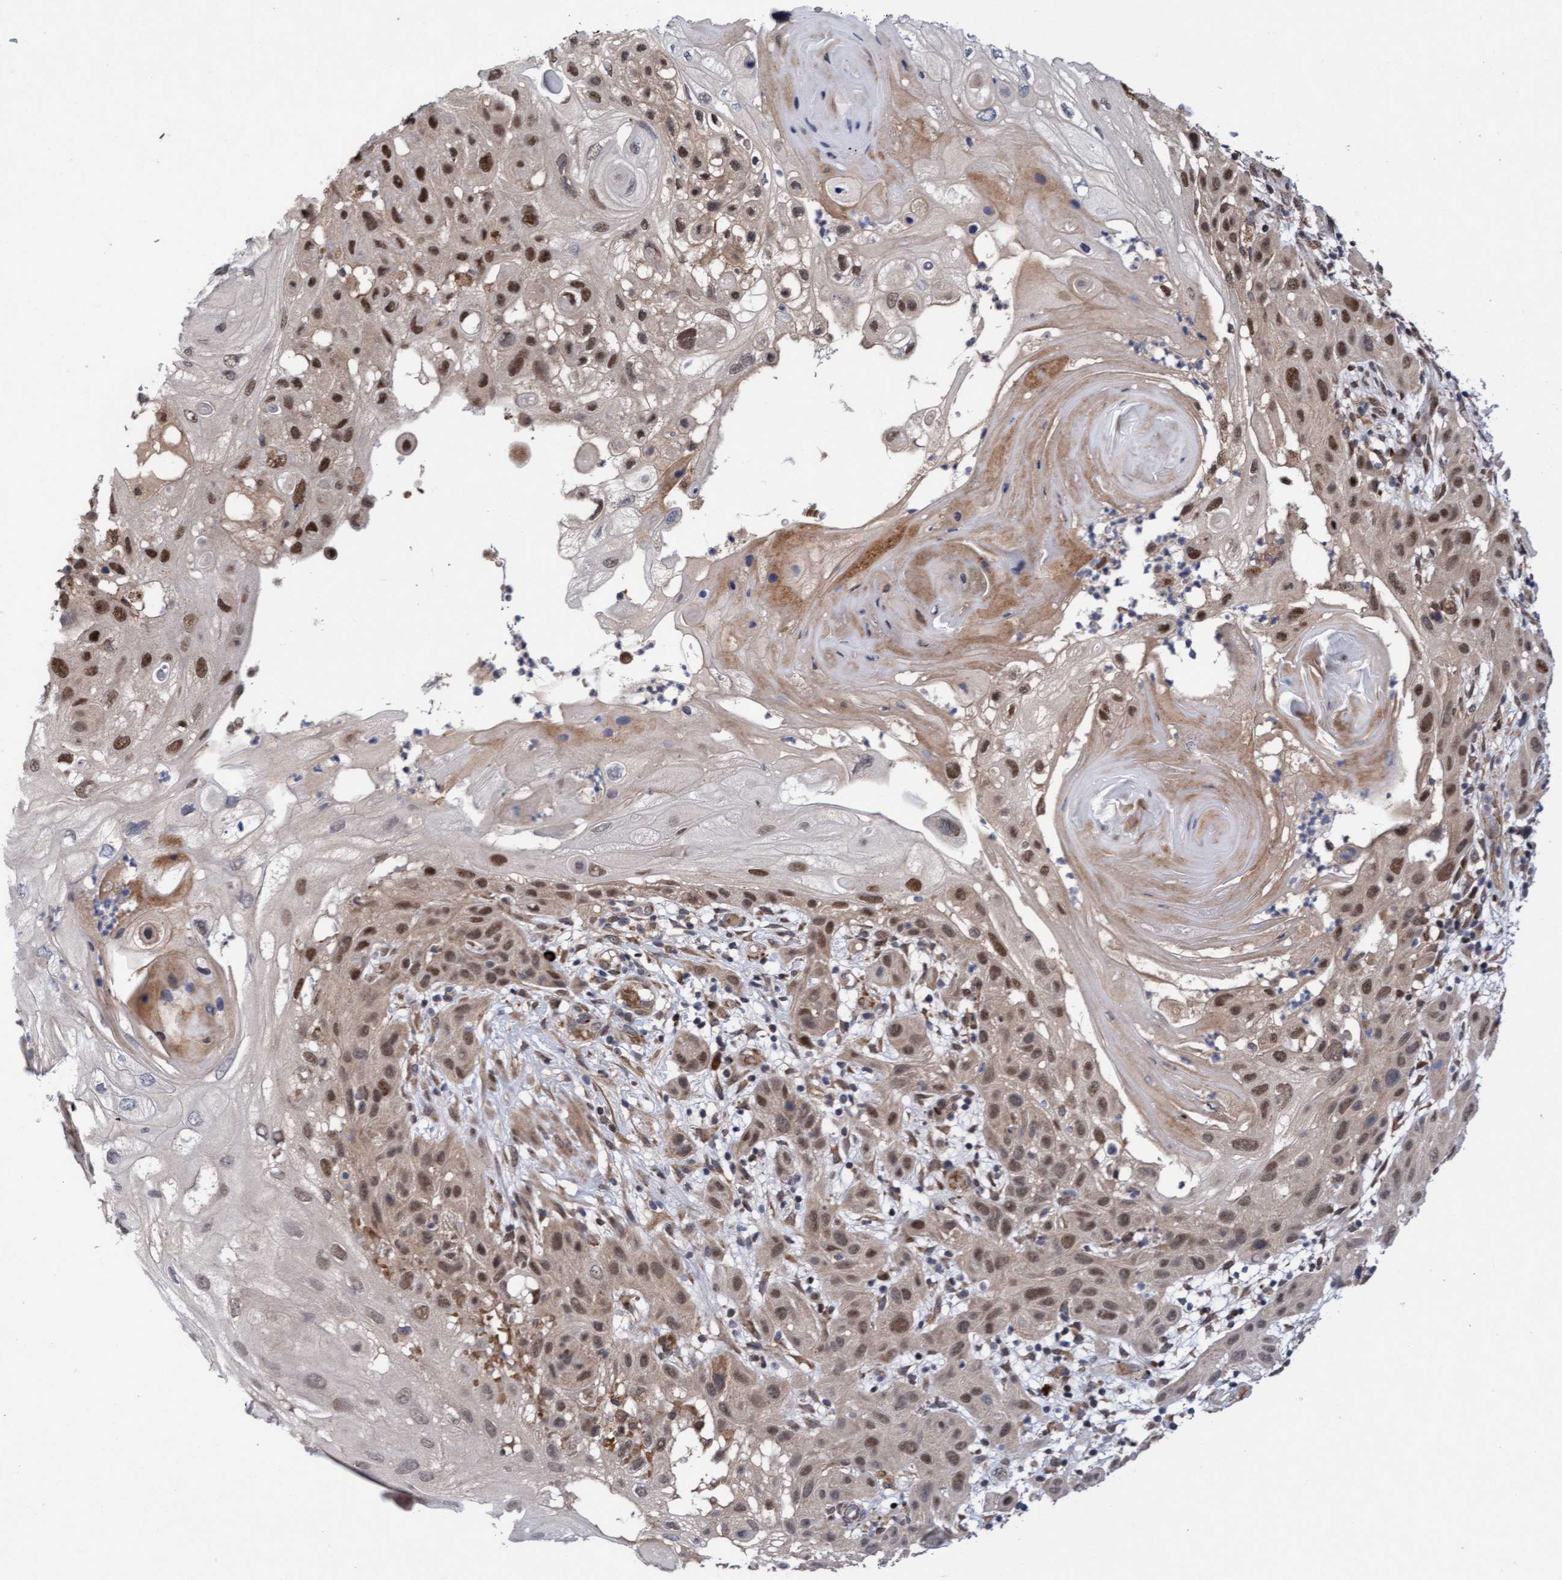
{"staining": {"intensity": "moderate", "quantity": ">75%", "location": "cytoplasmic/membranous,nuclear"}, "tissue": "skin cancer", "cell_type": "Tumor cells", "image_type": "cancer", "snomed": [{"axis": "morphology", "description": "Squamous cell carcinoma, NOS"}, {"axis": "topography", "description": "Skin"}], "caption": "This histopathology image exhibits IHC staining of human skin cancer (squamous cell carcinoma), with medium moderate cytoplasmic/membranous and nuclear positivity in approximately >75% of tumor cells.", "gene": "TANC2", "patient": {"sex": "female", "age": 96}}